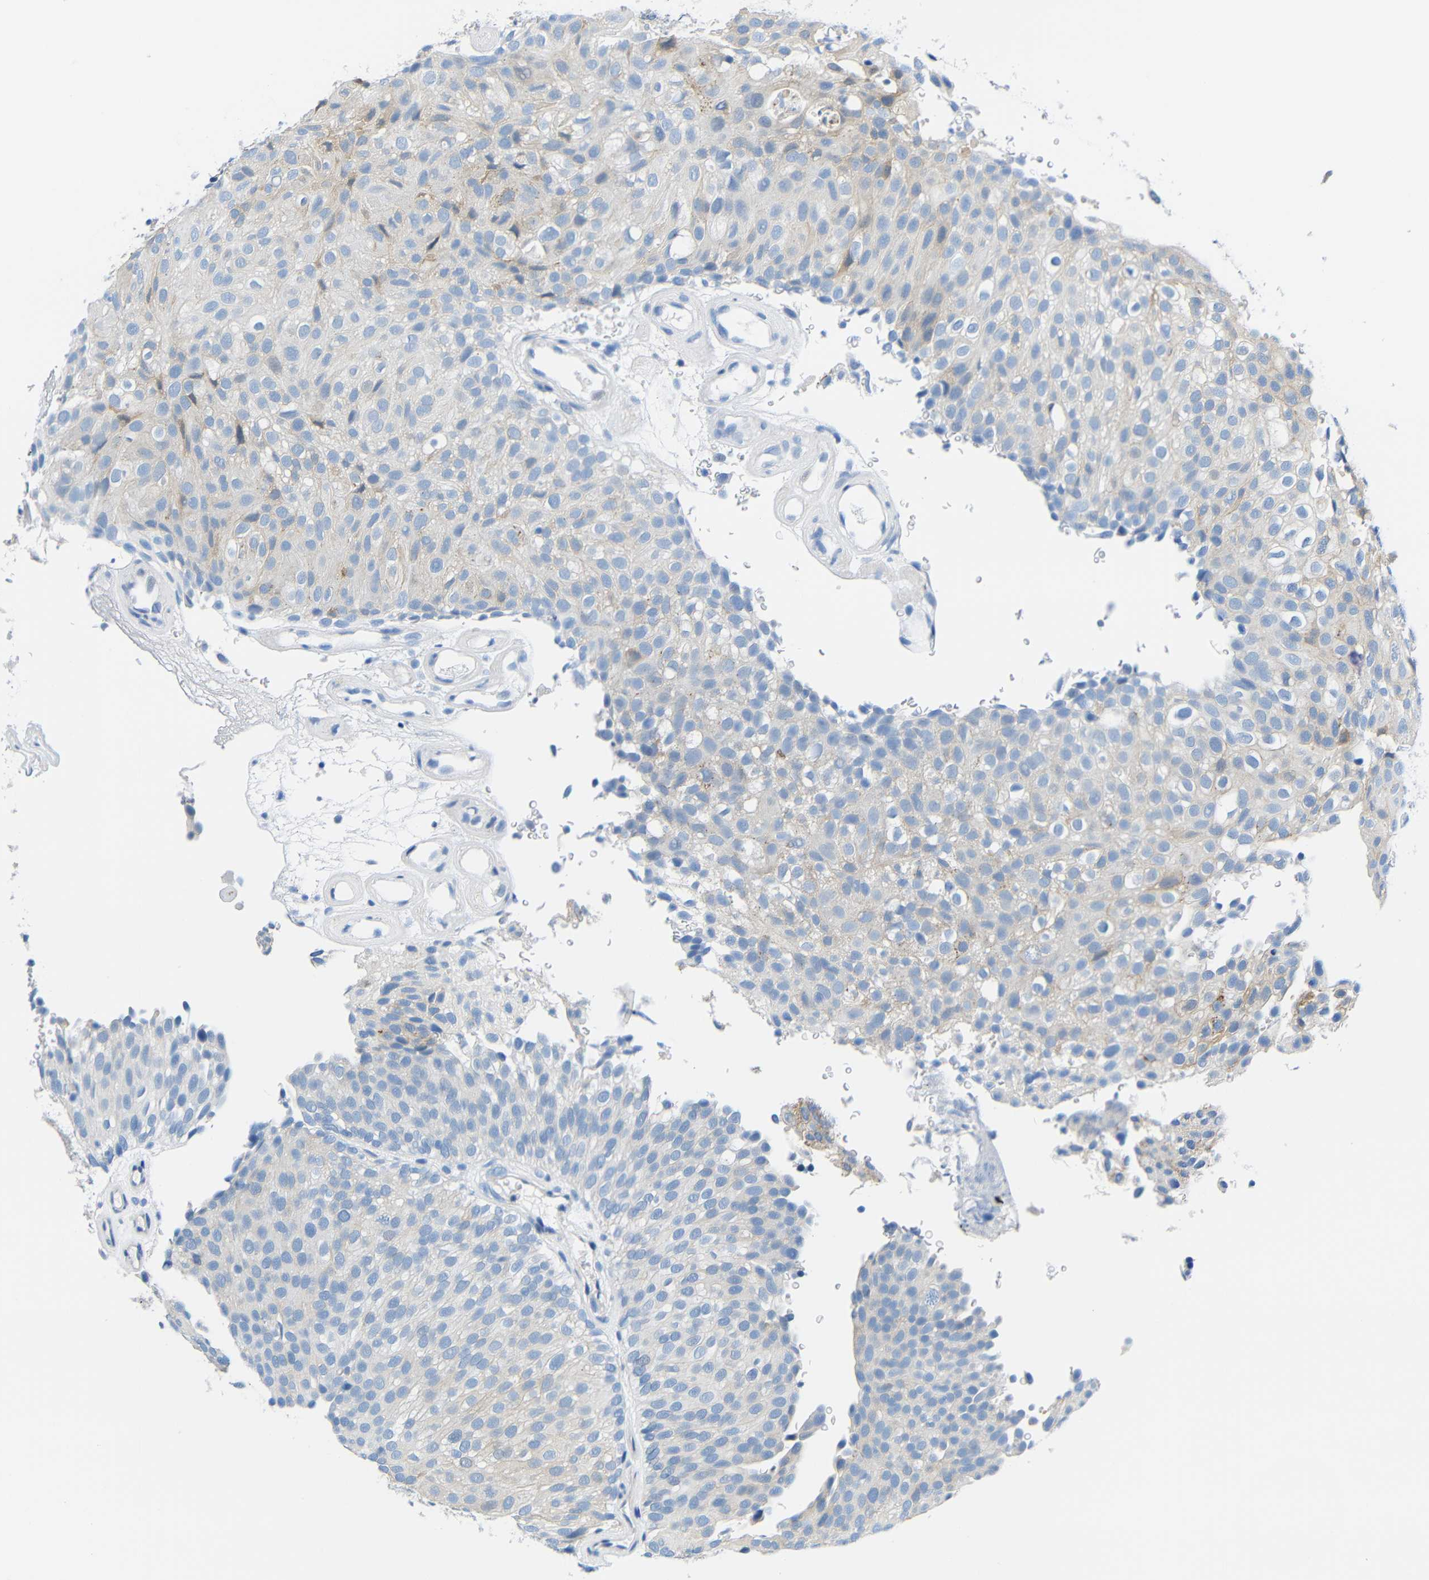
{"staining": {"intensity": "weak", "quantity": "25%-75%", "location": "cytoplasmic/membranous"}, "tissue": "urothelial cancer", "cell_type": "Tumor cells", "image_type": "cancer", "snomed": [{"axis": "morphology", "description": "Urothelial carcinoma, Low grade"}, {"axis": "topography", "description": "Urinary bladder"}], "caption": "The histopathology image demonstrates a brown stain indicating the presence of a protein in the cytoplasmic/membranous of tumor cells in low-grade urothelial carcinoma.", "gene": "NEGR1", "patient": {"sex": "male", "age": 78}}